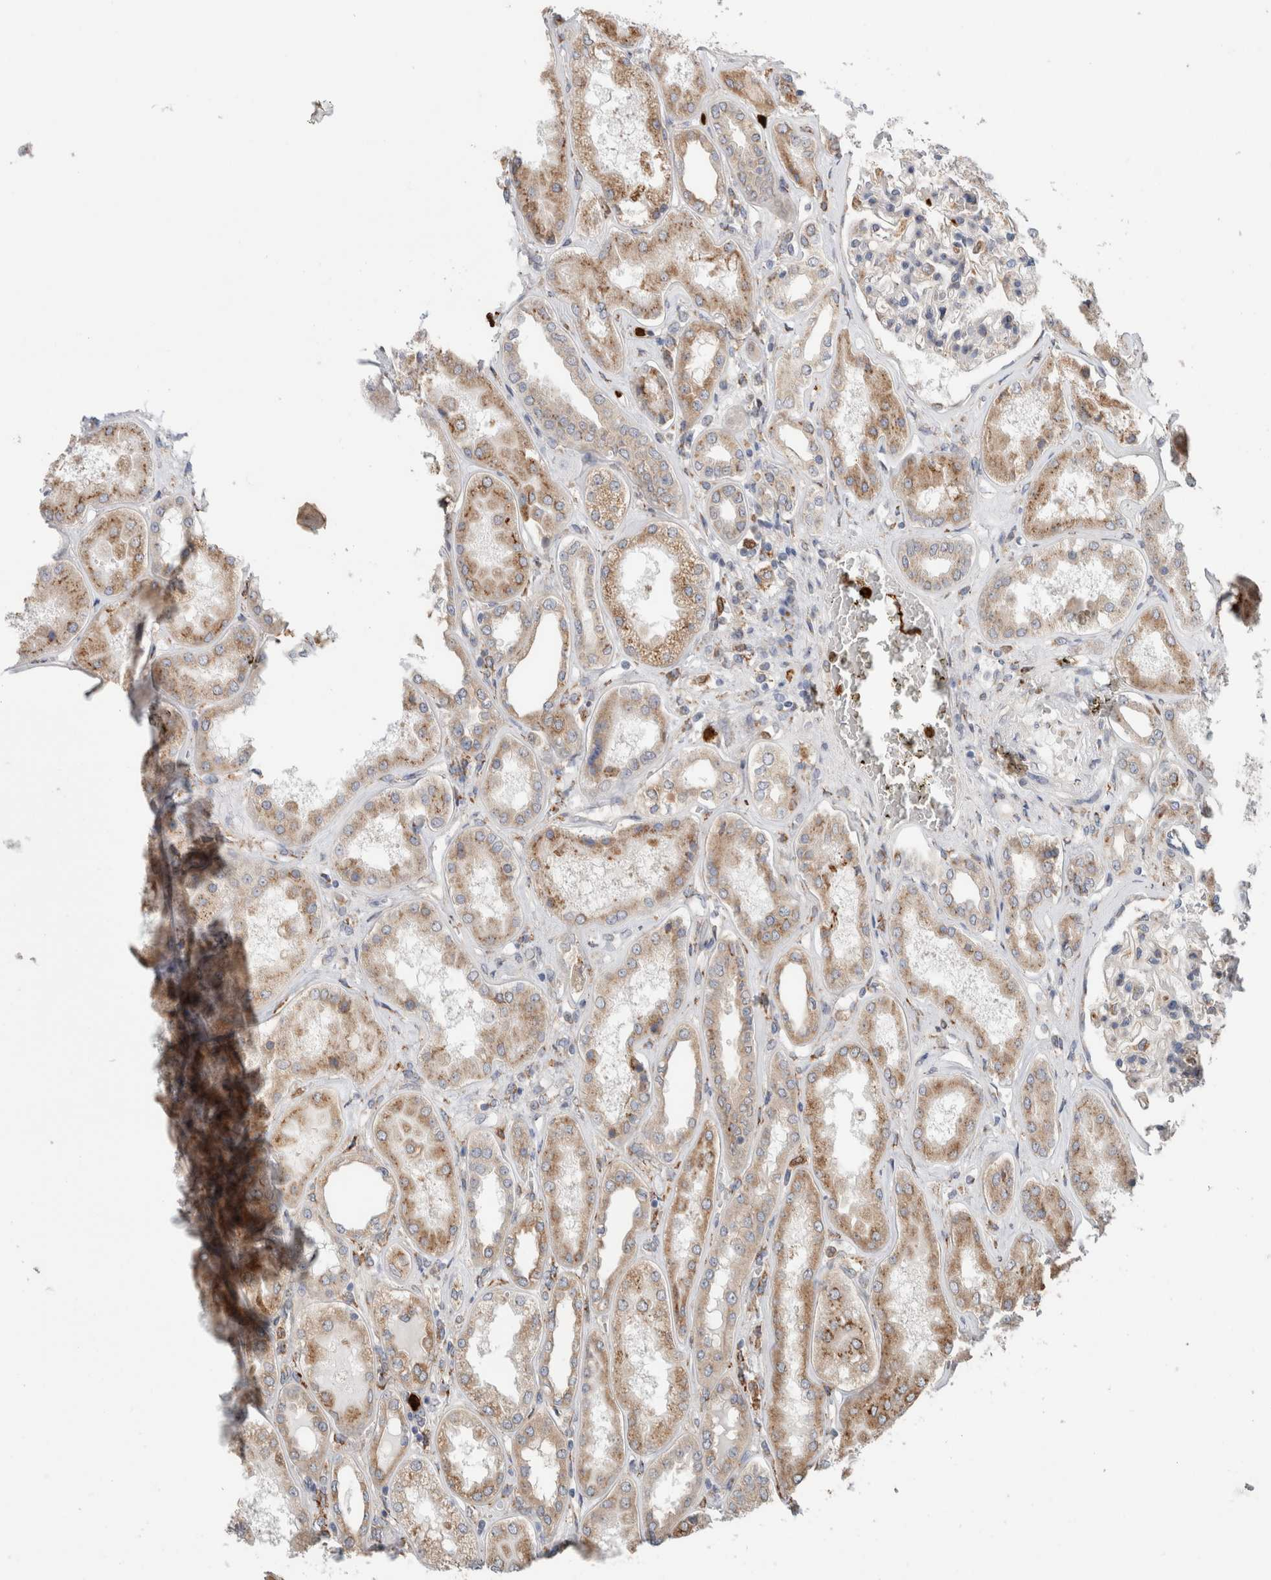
{"staining": {"intensity": "moderate", "quantity": "<25%", "location": "cytoplasmic/membranous"}, "tissue": "kidney", "cell_type": "Cells in glomeruli", "image_type": "normal", "snomed": [{"axis": "morphology", "description": "Normal tissue, NOS"}, {"axis": "topography", "description": "Kidney"}], "caption": "Protein analysis of unremarkable kidney demonstrates moderate cytoplasmic/membranous expression in approximately <25% of cells in glomeruli.", "gene": "P4HA1", "patient": {"sex": "female", "age": 56}}